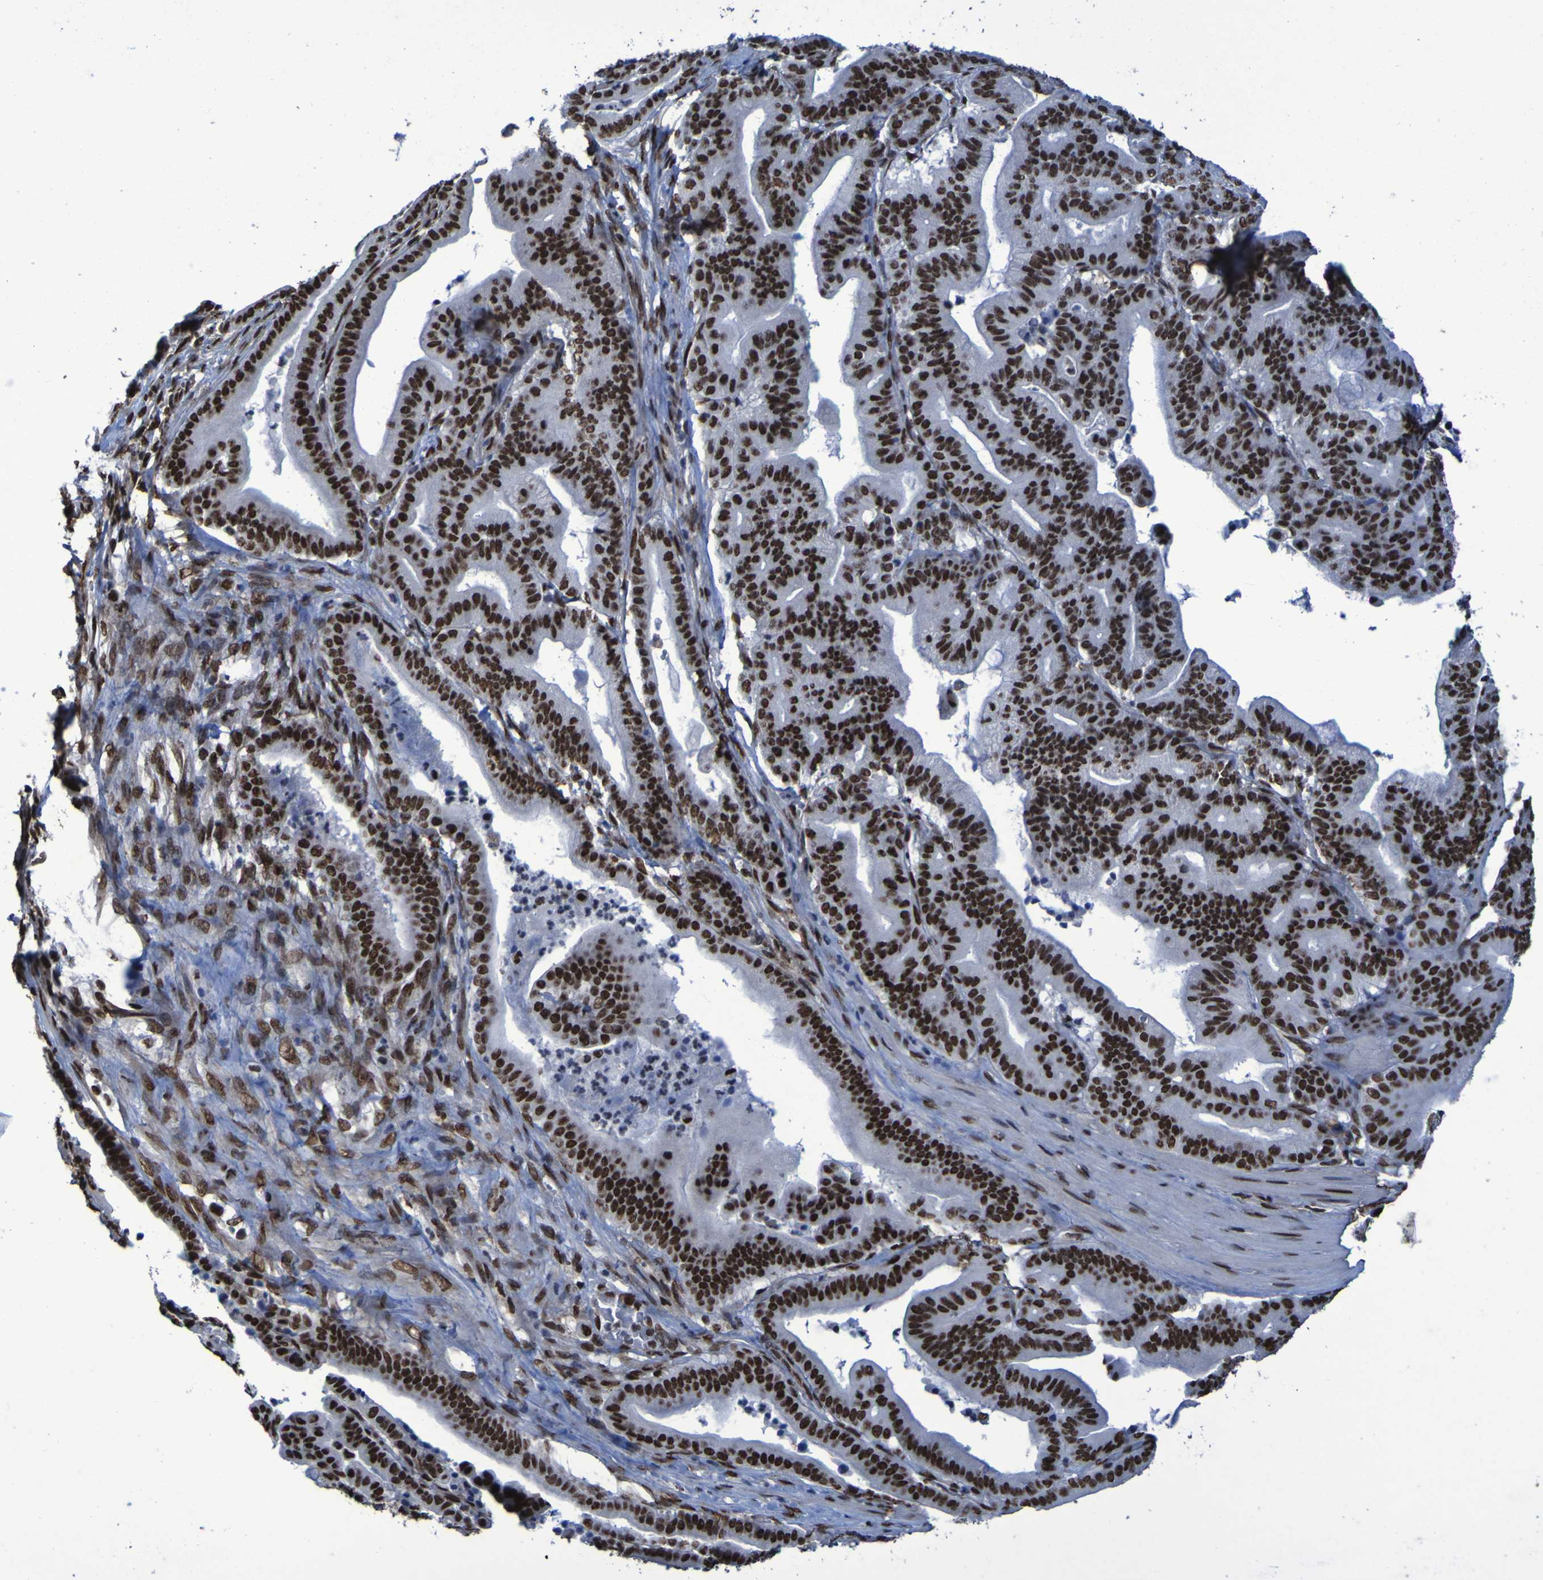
{"staining": {"intensity": "strong", "quantity": ">75%", "location": "nuclear"}, "tissue": "pancreatic cancer", "cell_type": "Tumor cells", "image_type": "cancer", "snomed": [{"axis": "morphology", "description": "Adenocarcinoma, NOS"}, {"axis": "topography", "description": "Pancreas"}], "caption": "Approximately >75% of tumor cells in human pancreatic adenocarcinoma display strong nuclear protein positivity as visualized by brown immunohistochemical staining.", "gene": "HNRNPR", "patient": {"sex": "male", "age": 63}}